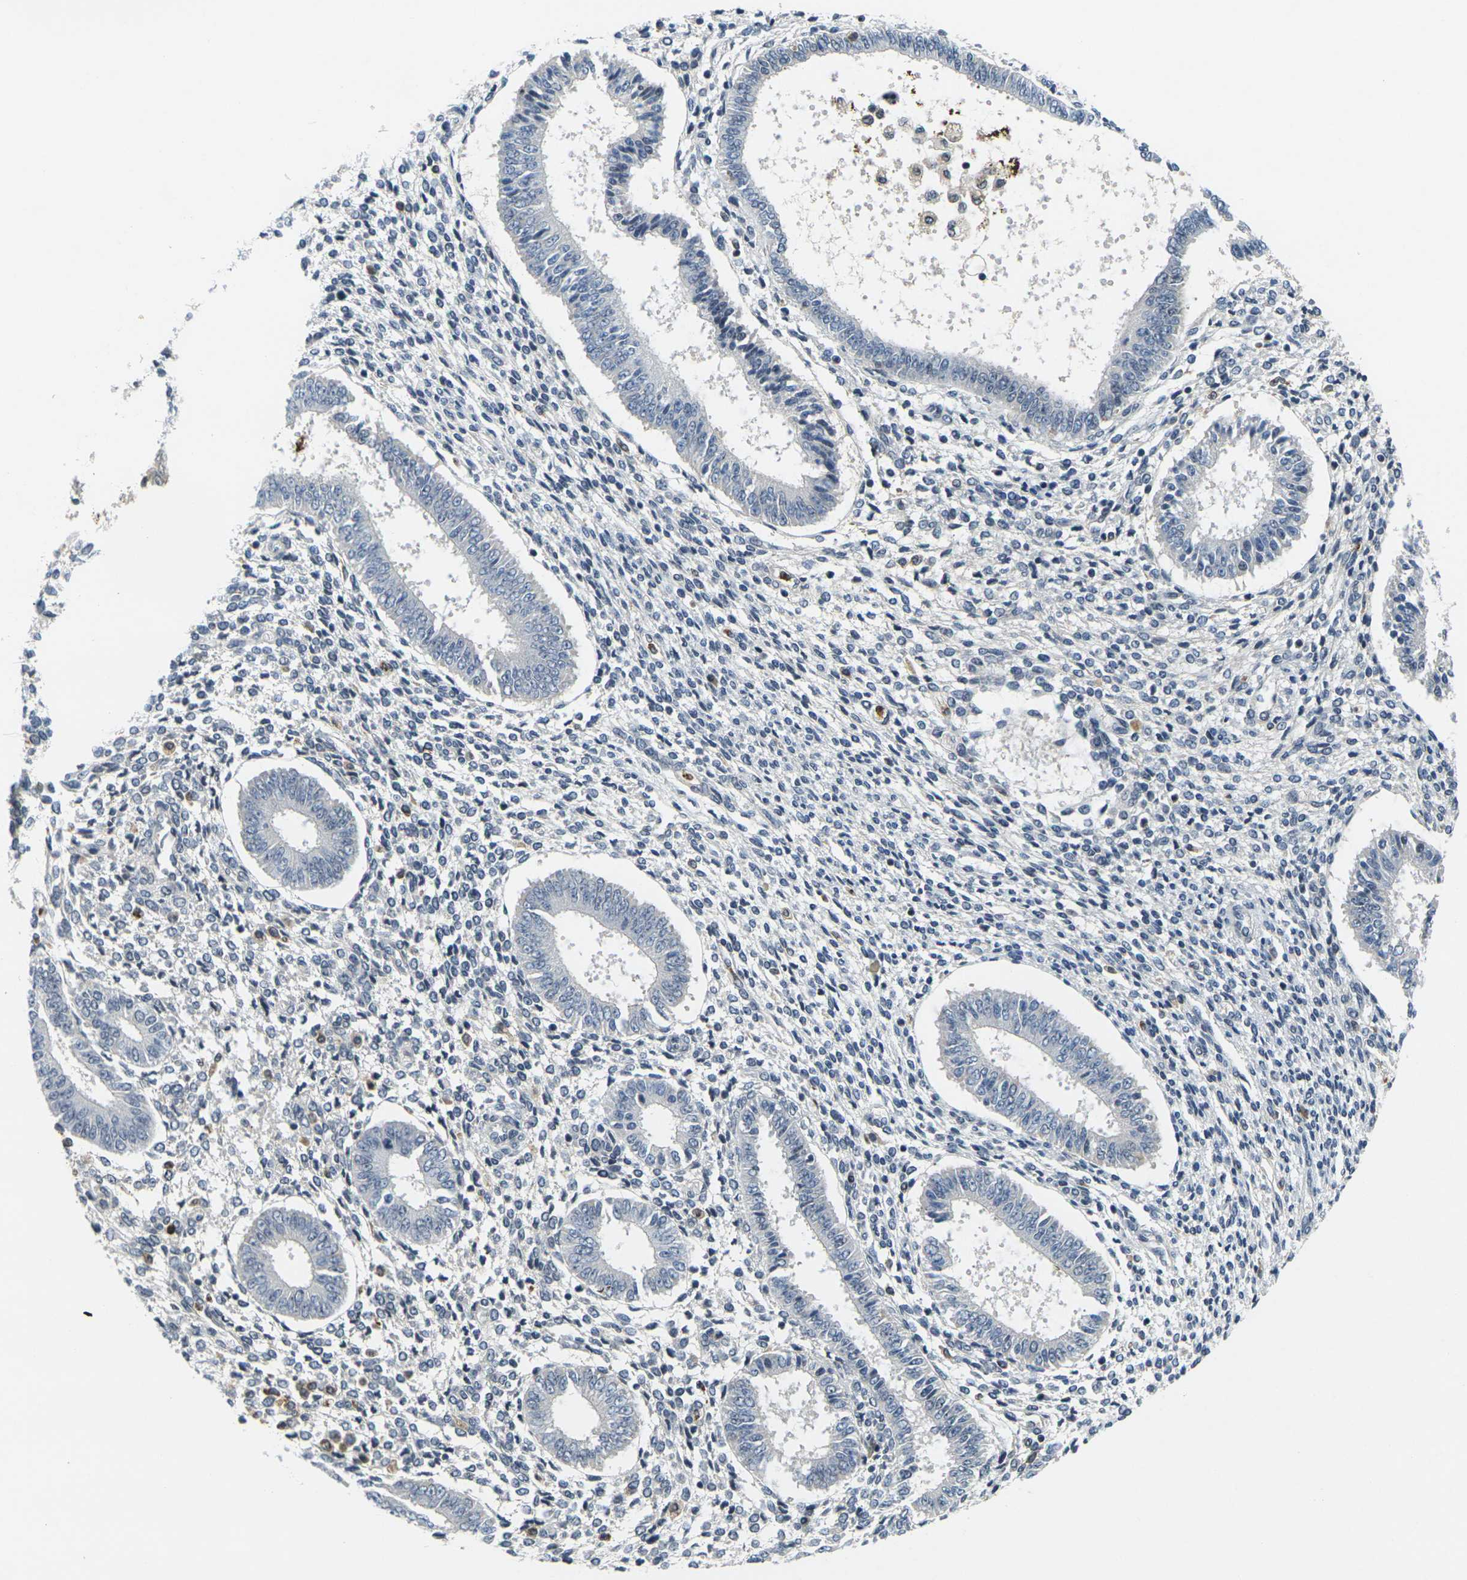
{"staining": {"intensity": "negative", "quantity": "none", "location": "none"}, "tissue": "endometrium", "cell_type": "Cells in endometrial stroma", "image_type": "normal", "snomed": [{"axis": "morphology", "description": "Normal tissue, NOS"}, {"axis": "topography", "description": "Endometrium"}], "caption": "High power microscopy histopathology image of an immunohistochemistry image of normal endometrium, revealing no significant staining in cells in endometrial stroma.", "gene": "C1QC", "patient": {"sex": "female", "age": 35}}